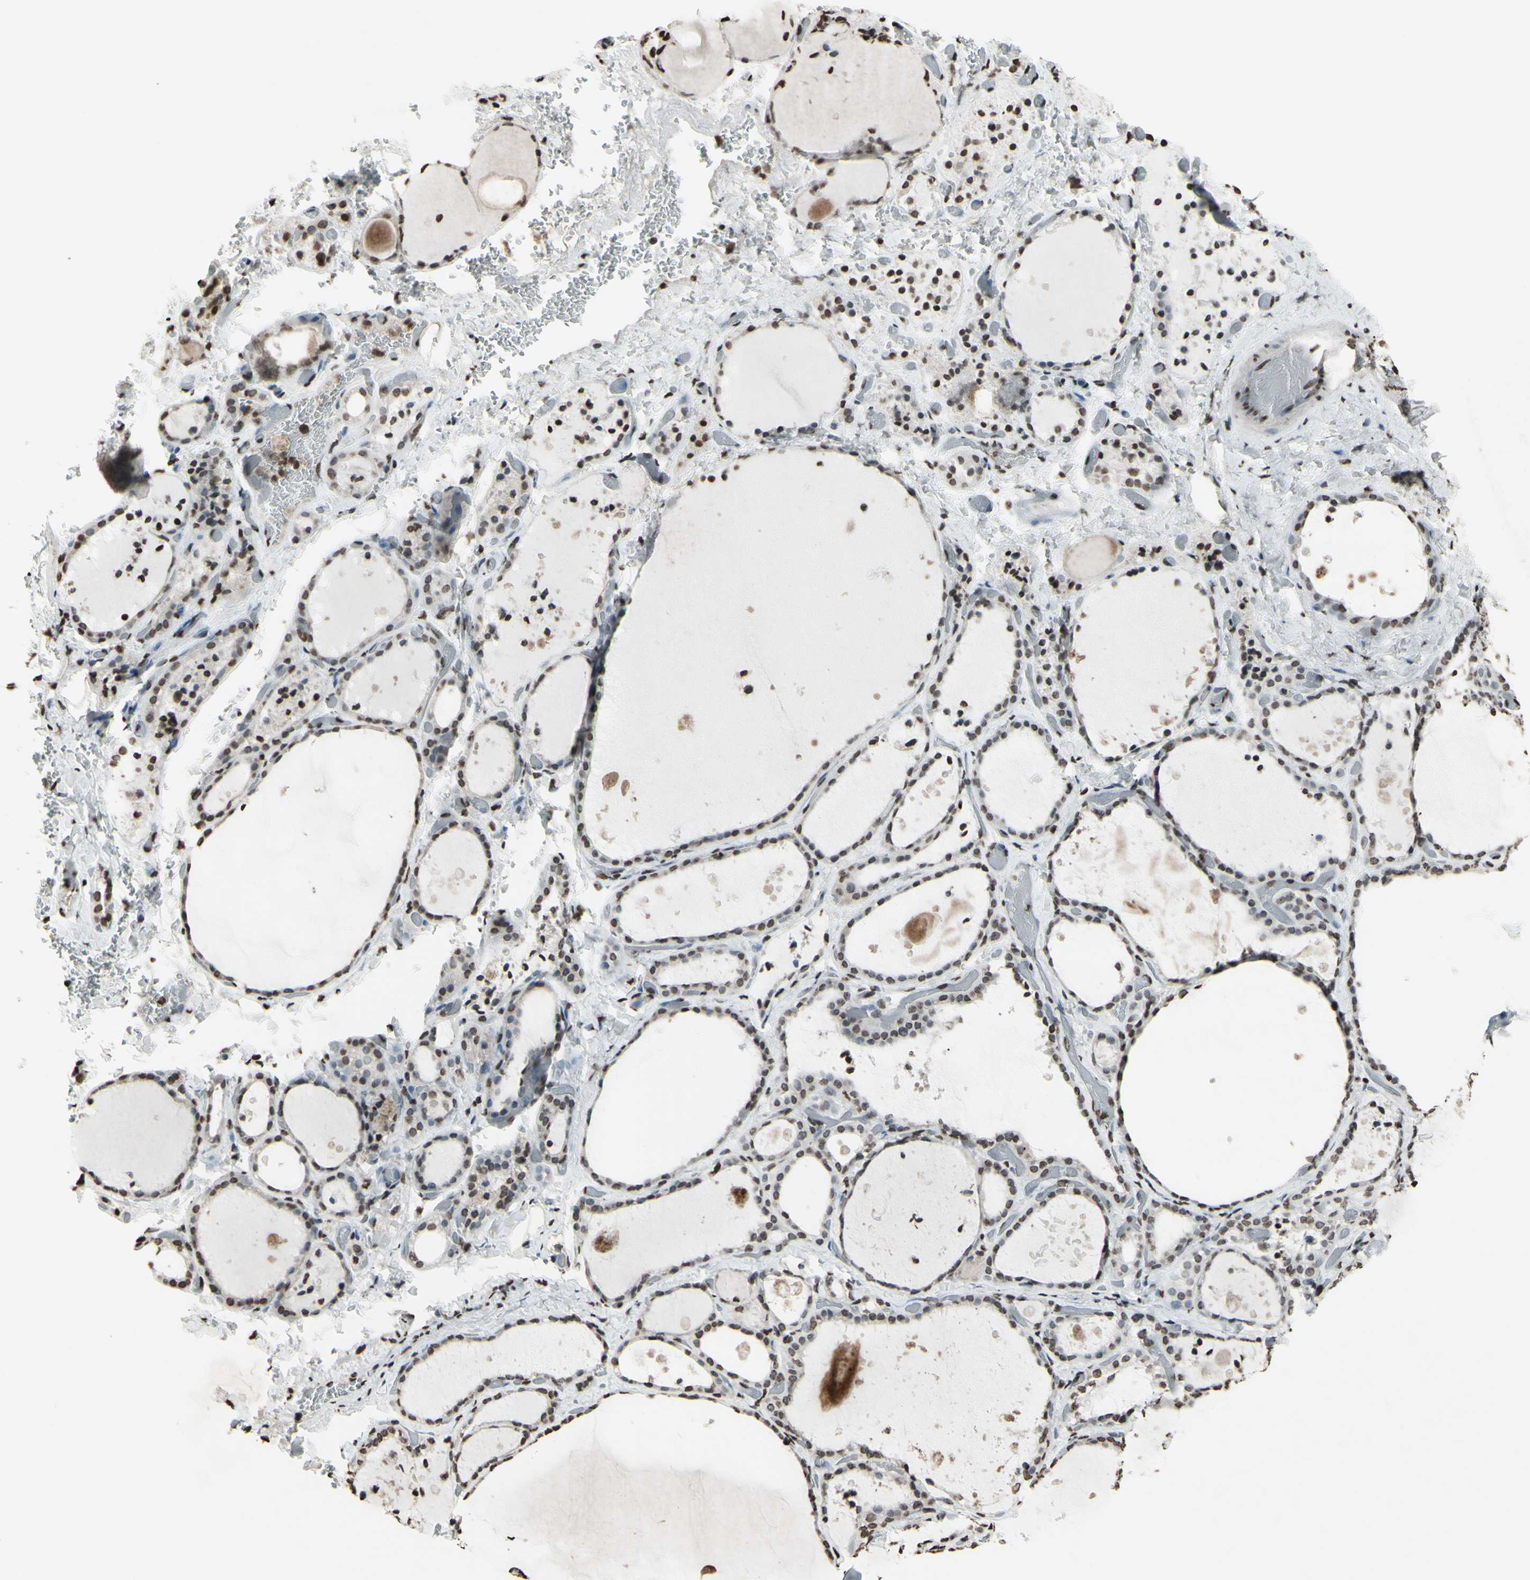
{"staining": {"intensity": "weak", "quantity": "25%-75%", "location": "nuclear"}, "tissue": "thyroid gland", "cell_type": "Glandular cells", "image_type": "normal", "snomed": [{"axis": "morphology", "description": "Normal tissue, NOS"}, {"axis": "topography", "description": "Thyroid gland"}], "caption": "Immunohistochemical staining of benign thyroid gland demonstrates low levels of weak nuclear positivity in about 25%-75% of glandular cells.", "gene": "CD79B", "patient": {"sex": "female", "age": 44}}